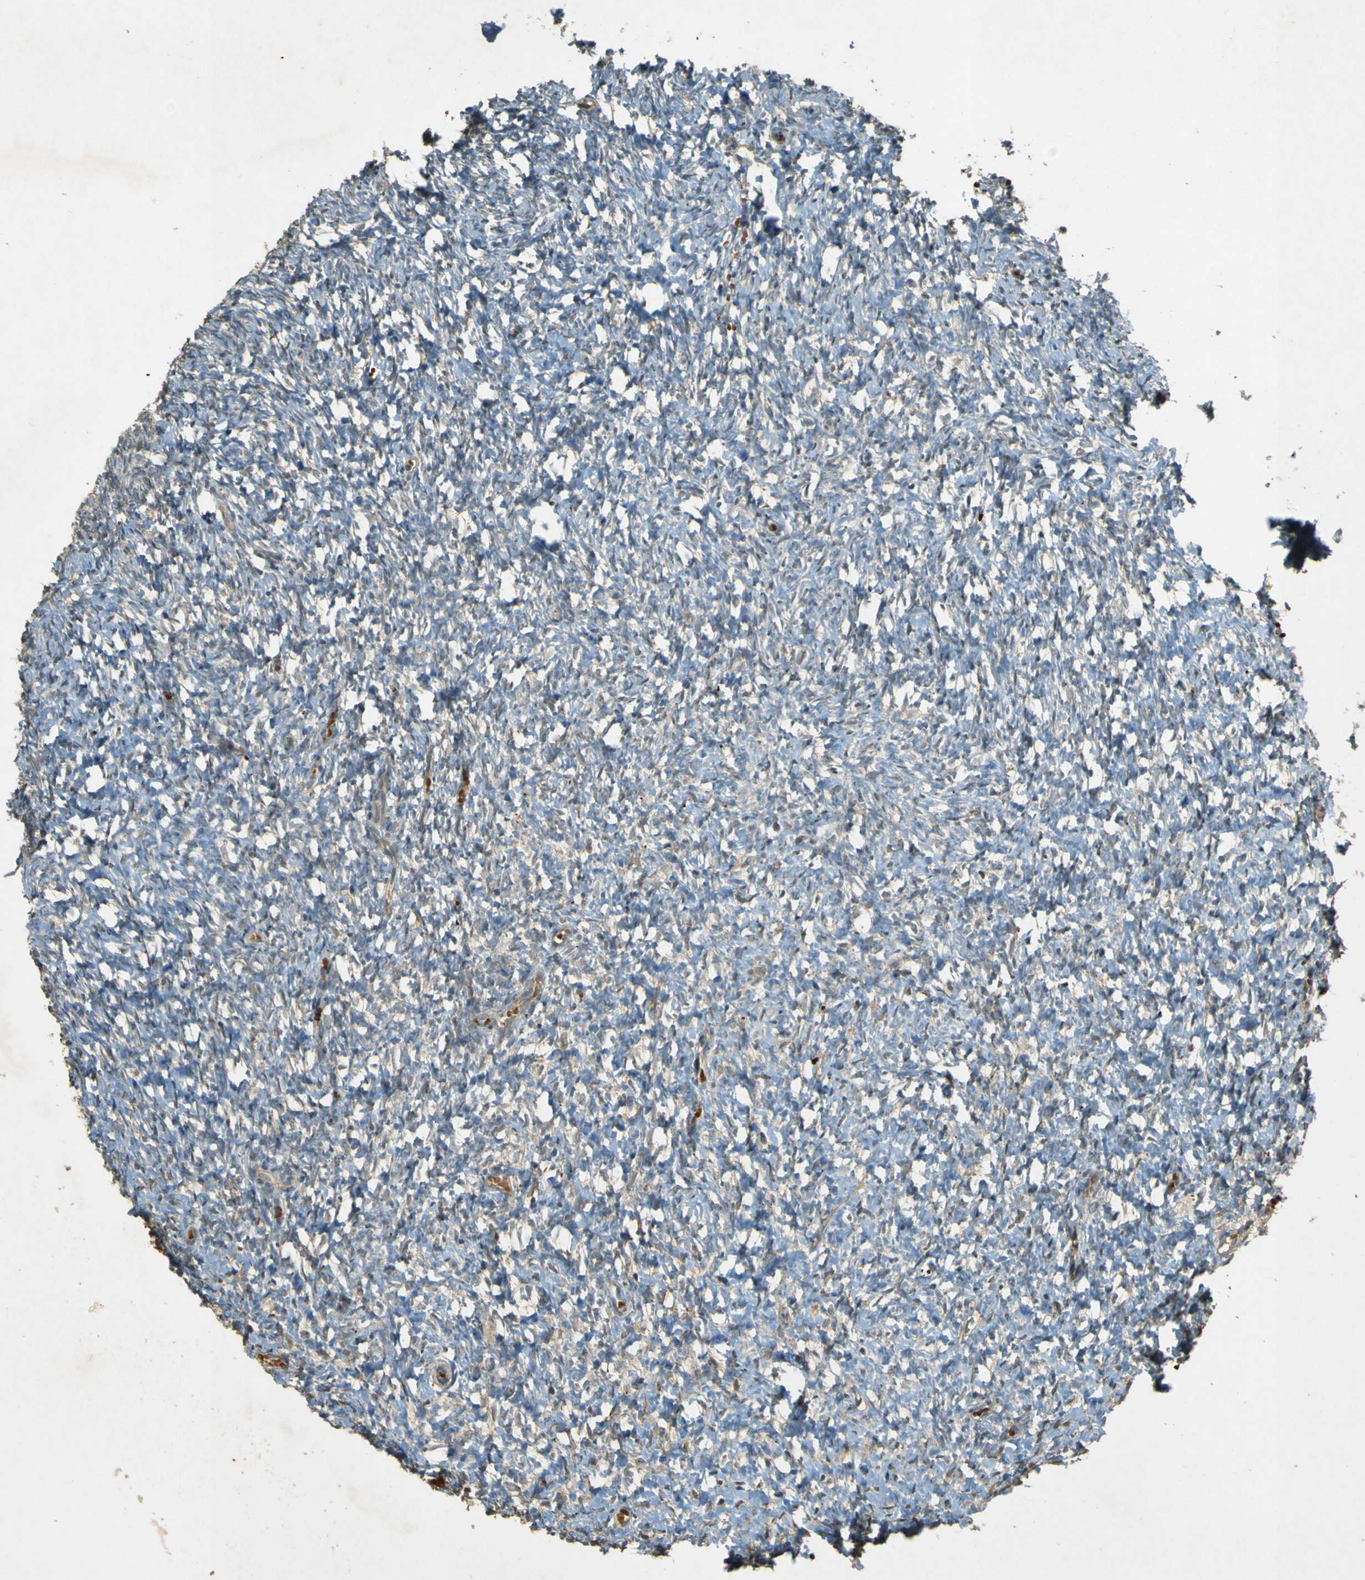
{"staining": {"intensity": "negative", "quantity": "none", "location": "none"}, "tissue": "ovary", "cell_type": "Ovarian stroma cells", "image_type": "normal", "snomed": [{"axis": "morphology", "description": "Normal tissue, NOS"}, {"axis": "topography", "description": "Ovary"}], "caption": "High power microscopy micrograph of an immunohistochemistry (IHC) image of normal ovary, revealing no significant staining in ovarian stroma cells.", "gene": "MPDZ", "patient": {"sex": "female", "age": 35}}